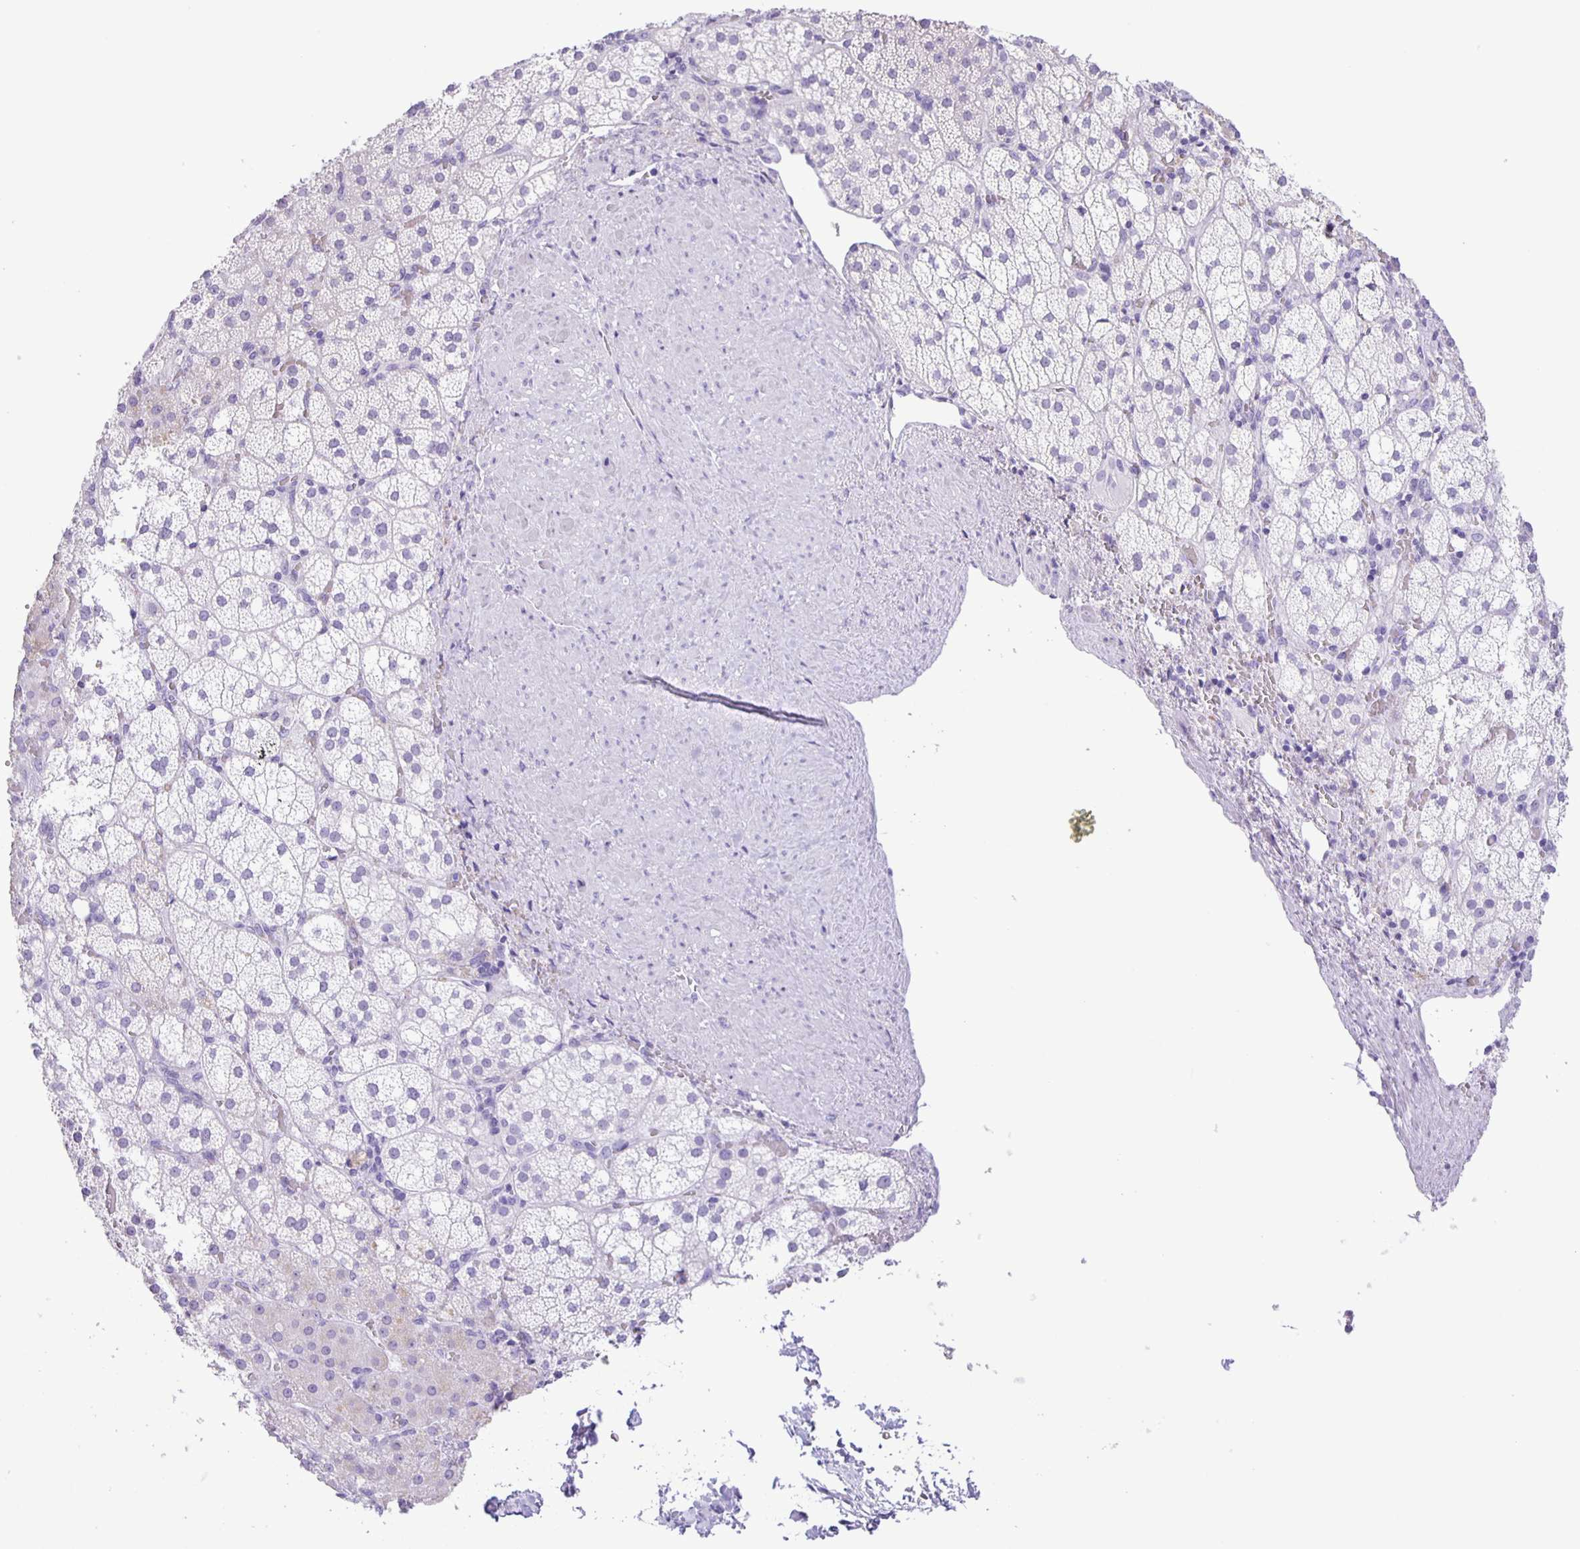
{"staining": {"intensity": "negative", "quantity": "none", "location": "none"}, "tissue": "adrenal gland", "cell_type": "Glandular cells", "image_type": "normal", "snomed": [{"axis": "morphology", "description": "Normal tissue, NOS"}, {"axis": "topography", "description": "Adrenal gland"}], "caption": "High magnification brightfield microscopy of normal adrenal gland stained with DAB (3,3'-diaminobenzidine) (brown) and counterstained with hematoxylin (blue): glandular cells show no significant expression. Brightfield microscopy of IHC stained with DAB (3,3'-diaminobenzidine) (brown) and hematoxylin (blue), captured at high magnification.", "gene": "EZHIP", "patient": {"sex": "male", "age": 53}}